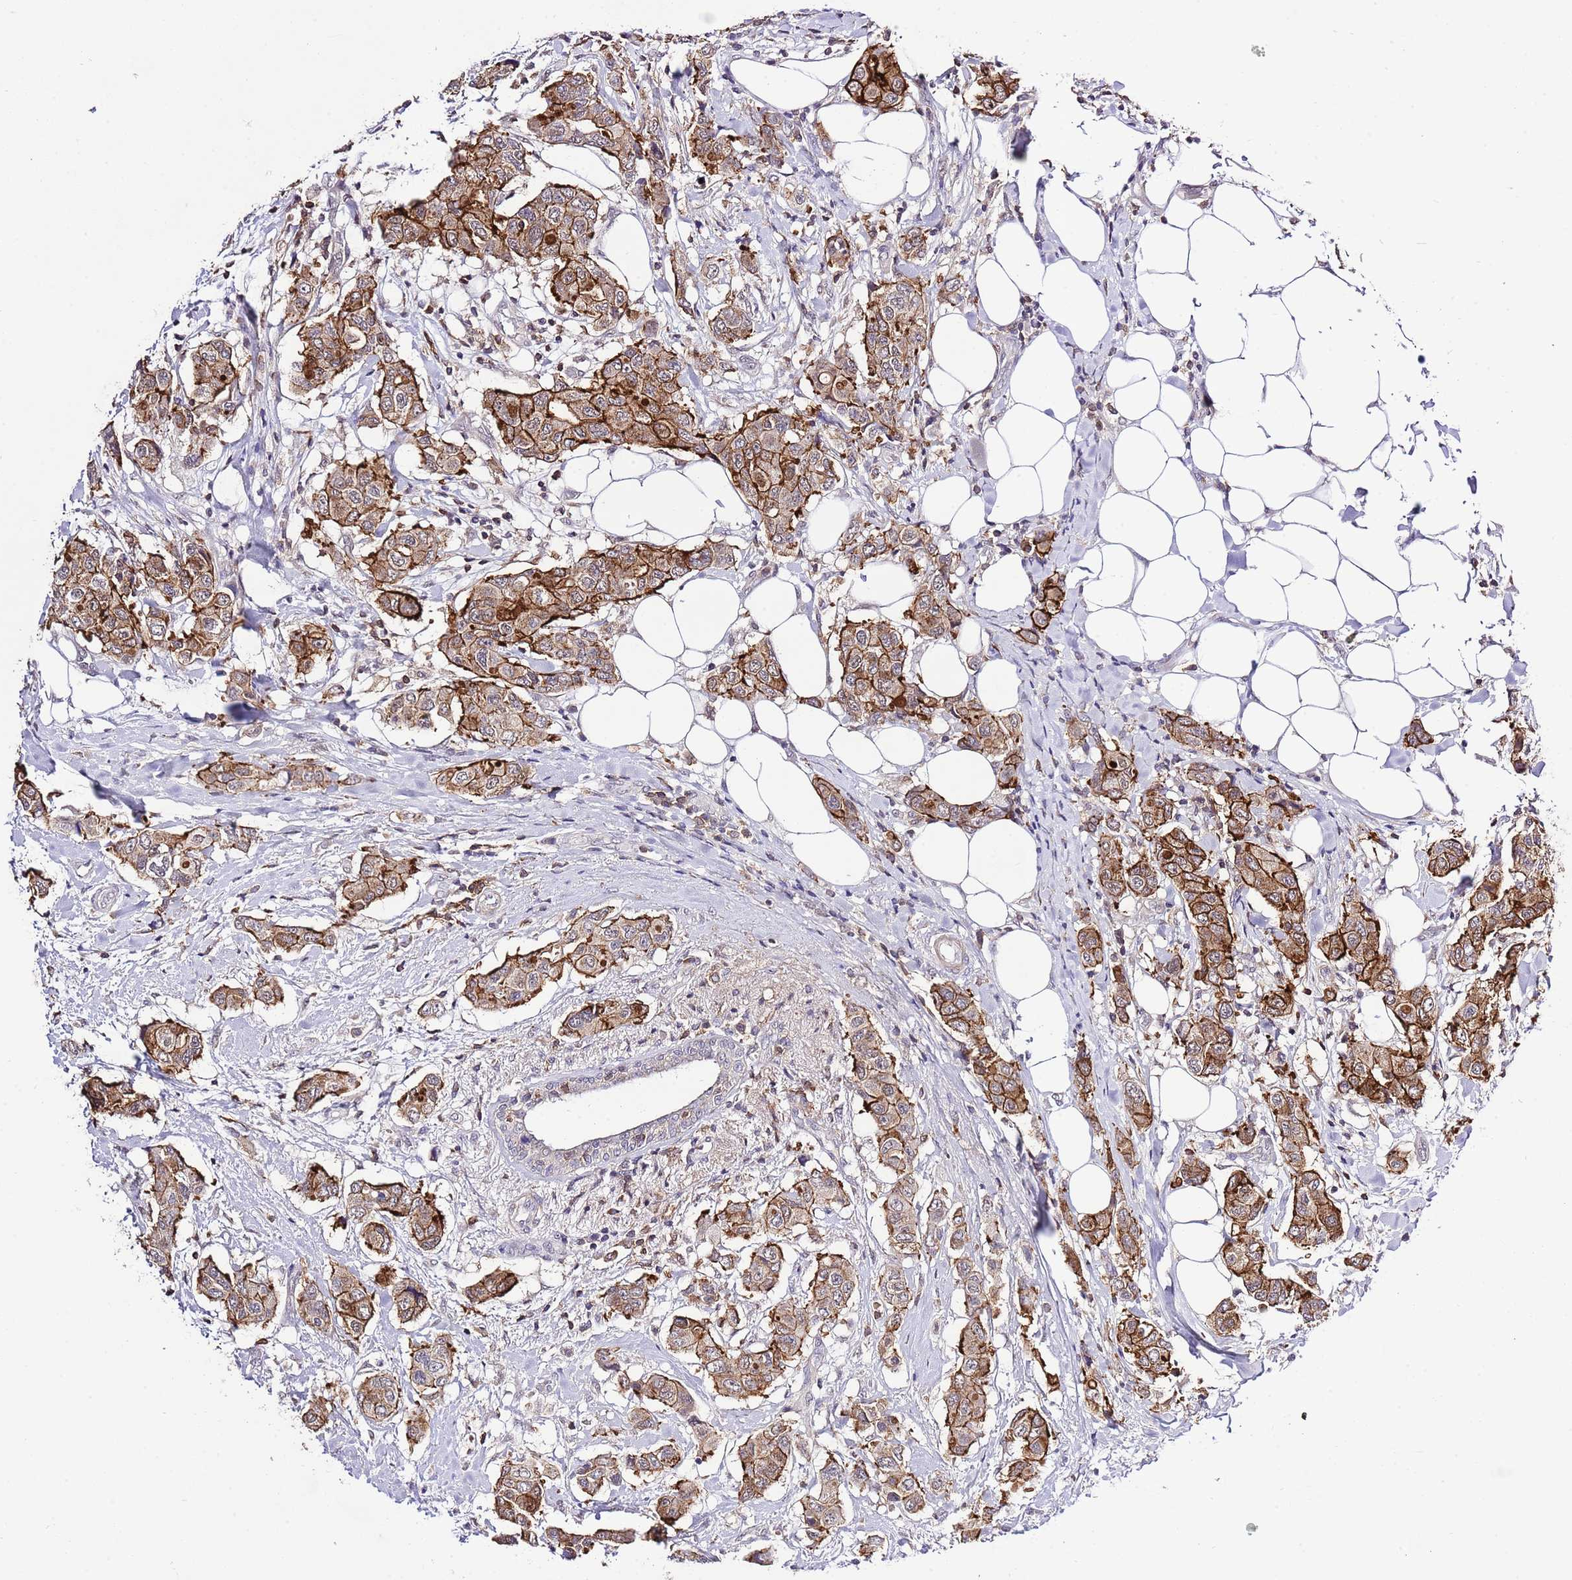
{"staining": {"intensity": "moderate", "quantity": ">75%", "location": "cytoplasmic/membranous"}, "tissue": "breast cancer", "cell_type": "Tumor cells", "image_type": "cancer", "snomed": [{"axis": "morphology", "description": "Lobular carcinoma"}, {"axis": "topography", "description": "Breast"}], "caption": "Breast lobular carcinoma stained with immunohistochemistry (IHC) demonstrates moderate cytoplasmic/membranous positivity in approximately >75% of tumor cells. (DAB (3,3'-diaminobenzidine) IHC, brown staining for protein, blue staining for nuclei).", "gene": "EFHD1", "patient": {"sex": "female", "age": 51}}